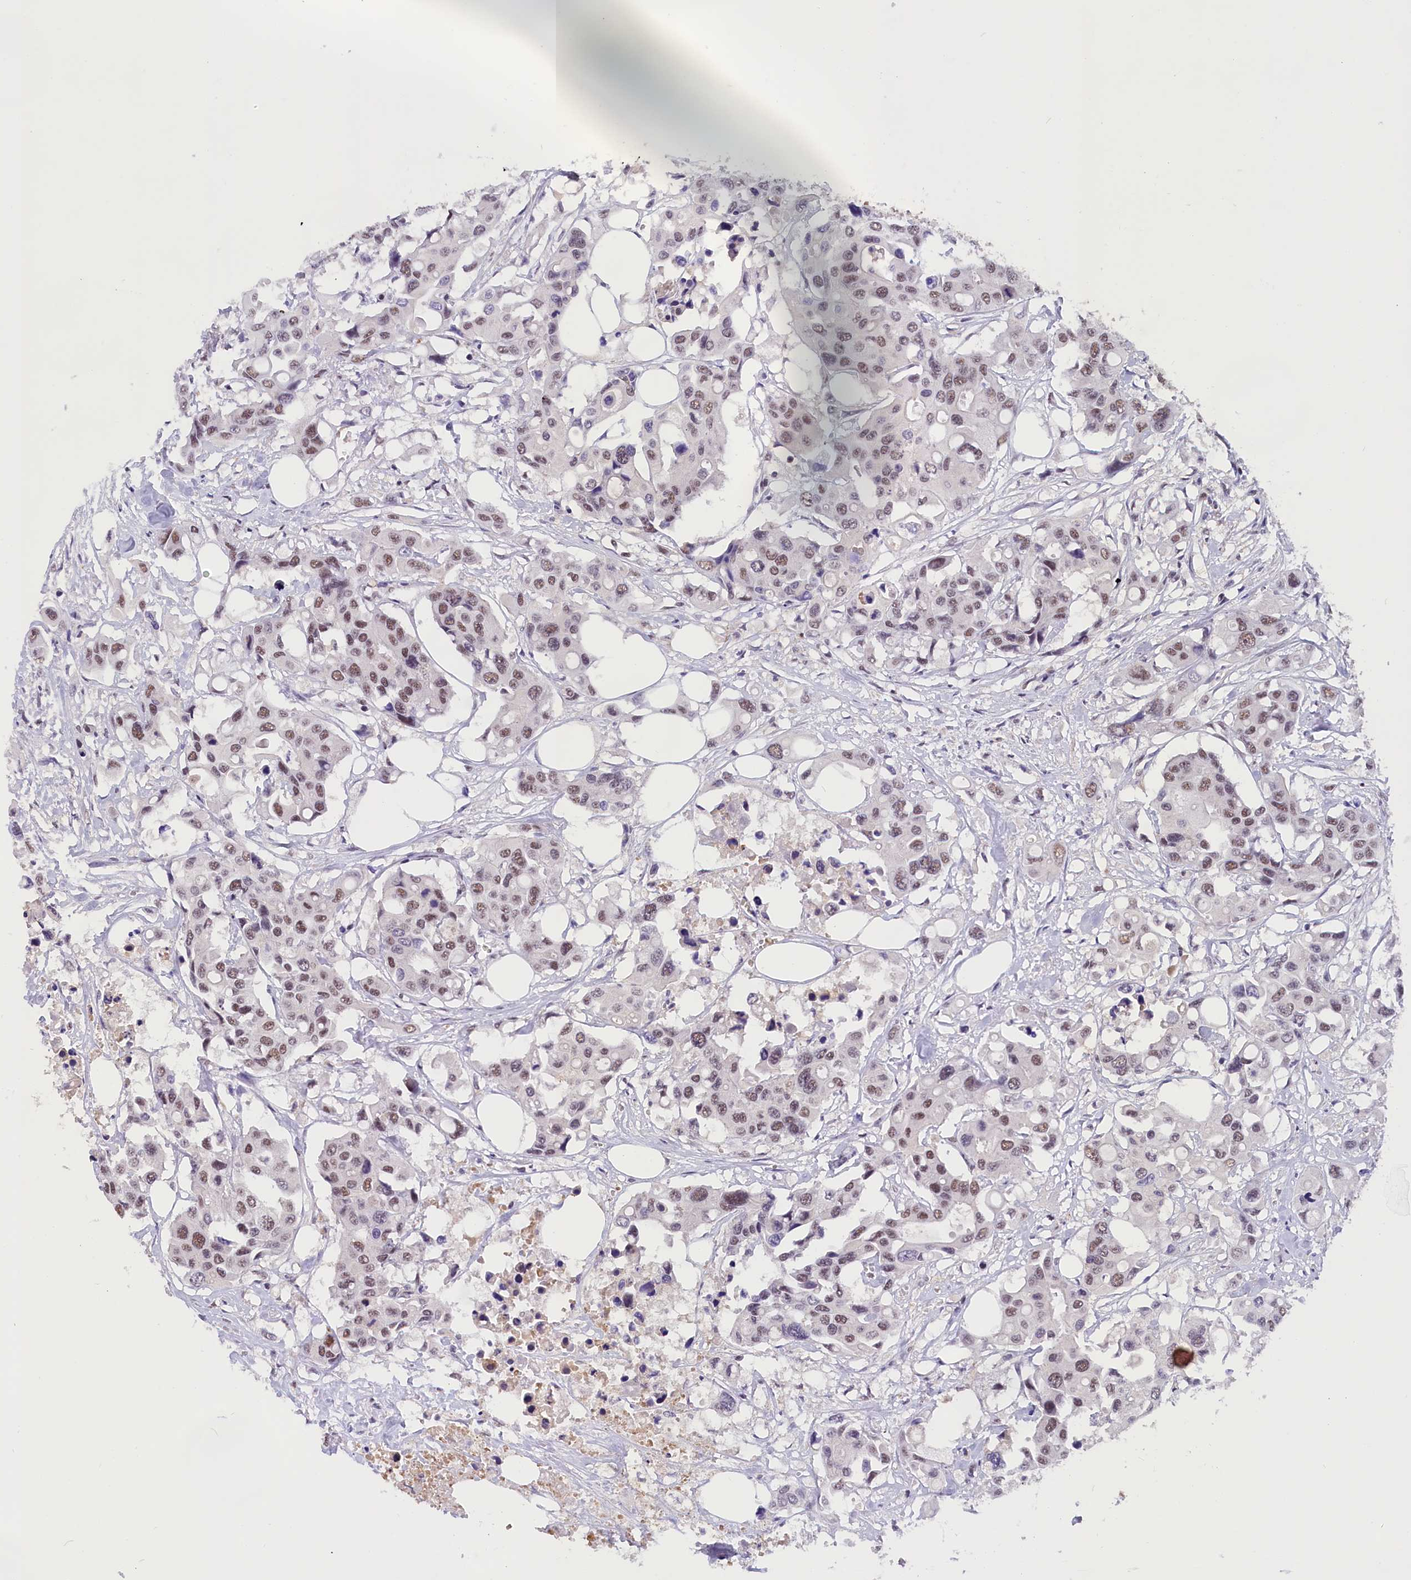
{"staining": {"intensity": "weak", "quantity": ">75%", "location": "nuclear"}, "tissue": "colorectal cancer", "cell_type": "Tumor cells", "image_type": "cancer", "snomed": [{"axis": "morphology", "description": "Adenocarcinoma, NOS"}, {"axis": "topography", "description": "Colon"}], "caption": "This photomicrograph displays IHC staining of human adenocarcinoma (colorectal), with low weak nuclear expression in approximately >75% of tumor cells.", "gene": "ZC3H4", "patient": {"sex": "male", "age": 77}}